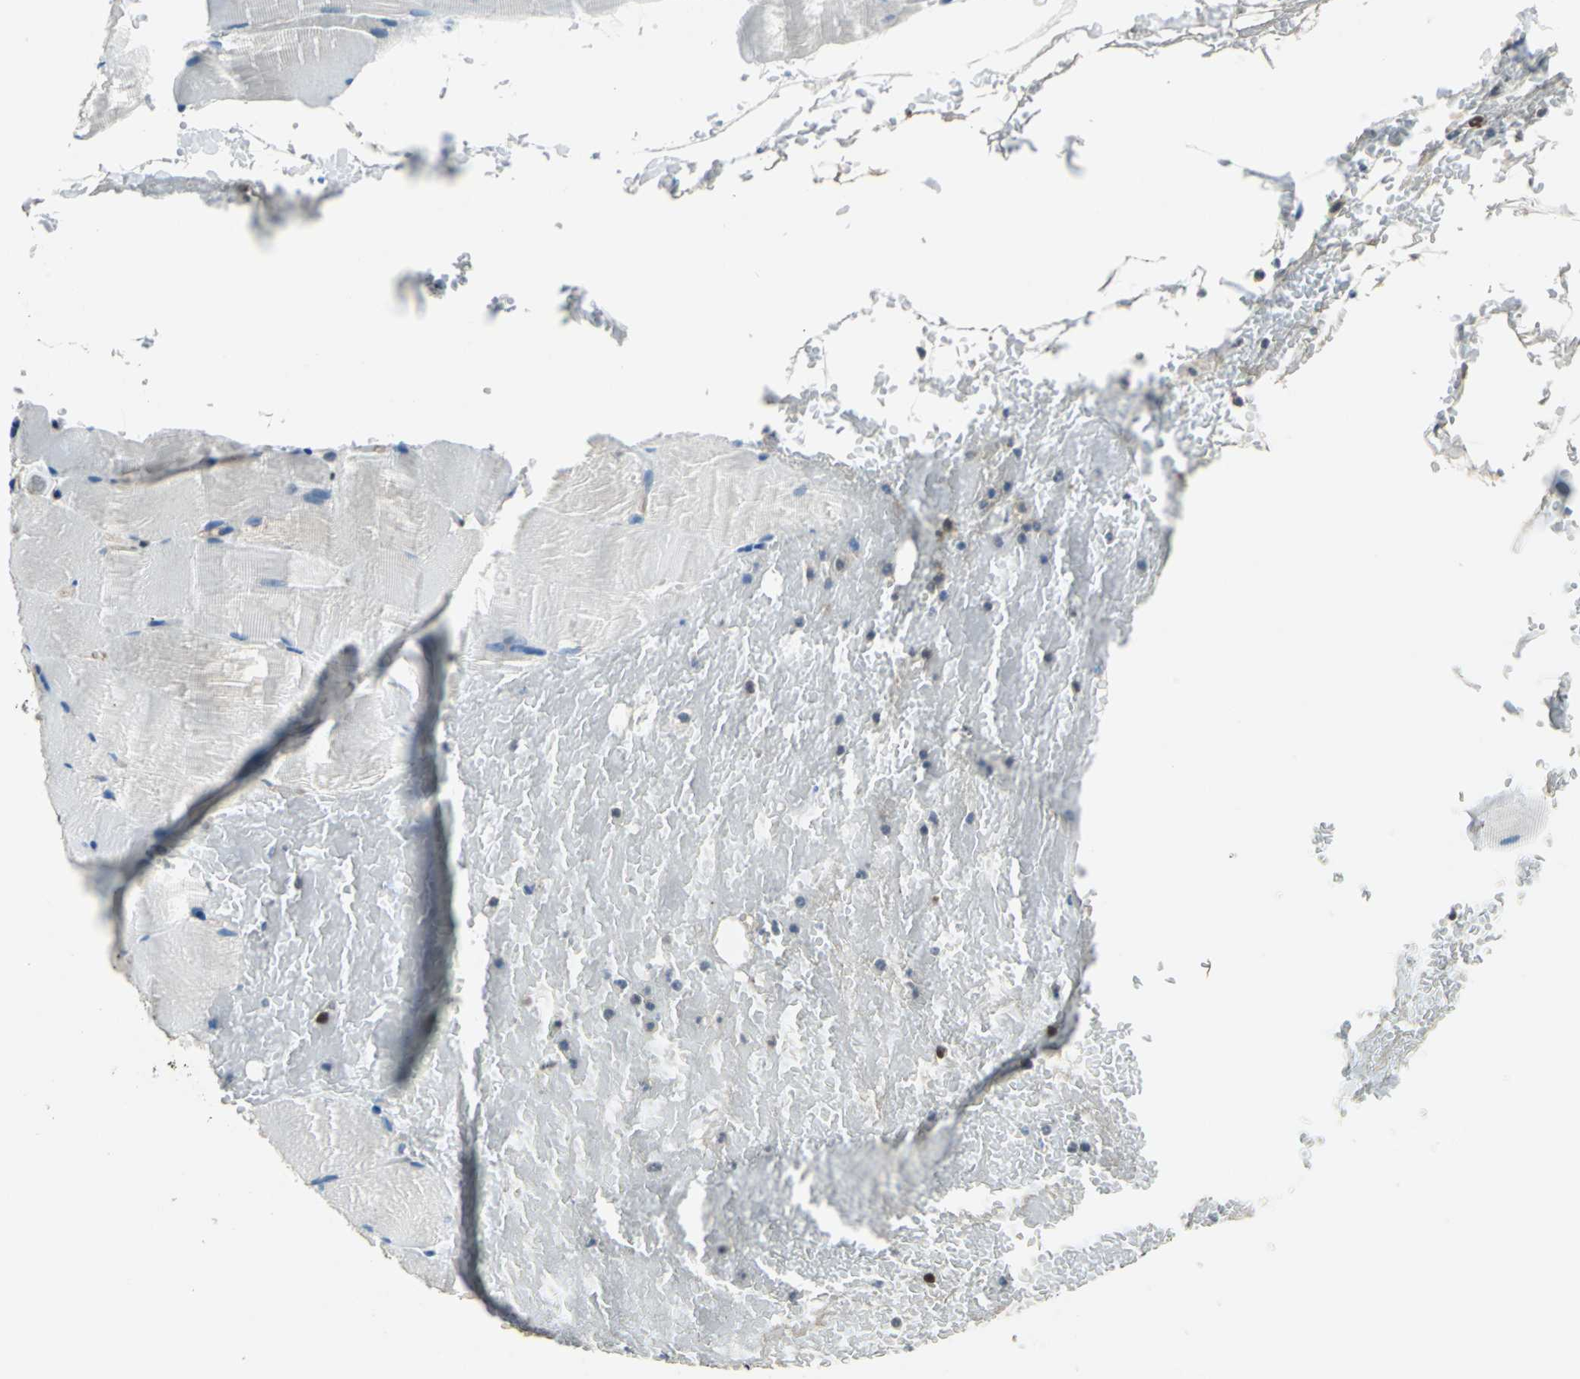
{"staining": {"intensity": "negative", "quantity": "none", "location": "none"}, "tissue": "skeletal muscle", "cell_type": "Myocytes", "image_type": "normal", "snomed": [{"axis": "morphology", "description": "Normal tissue, NOS"}, {"axis": "topography", "description": "Skeletal muscle"}, {"axis": "topography", "description": "Parathyroid gland"}], "caption": "The histopathology image demonstrates no significant staining in myocytes of skeletal muscle. (DAB (3,3'-diaminobenzidine) immunohistochemistry, high magnification).", "gene": "PSME1", "patient": {"sex": "female", "age": 37}}